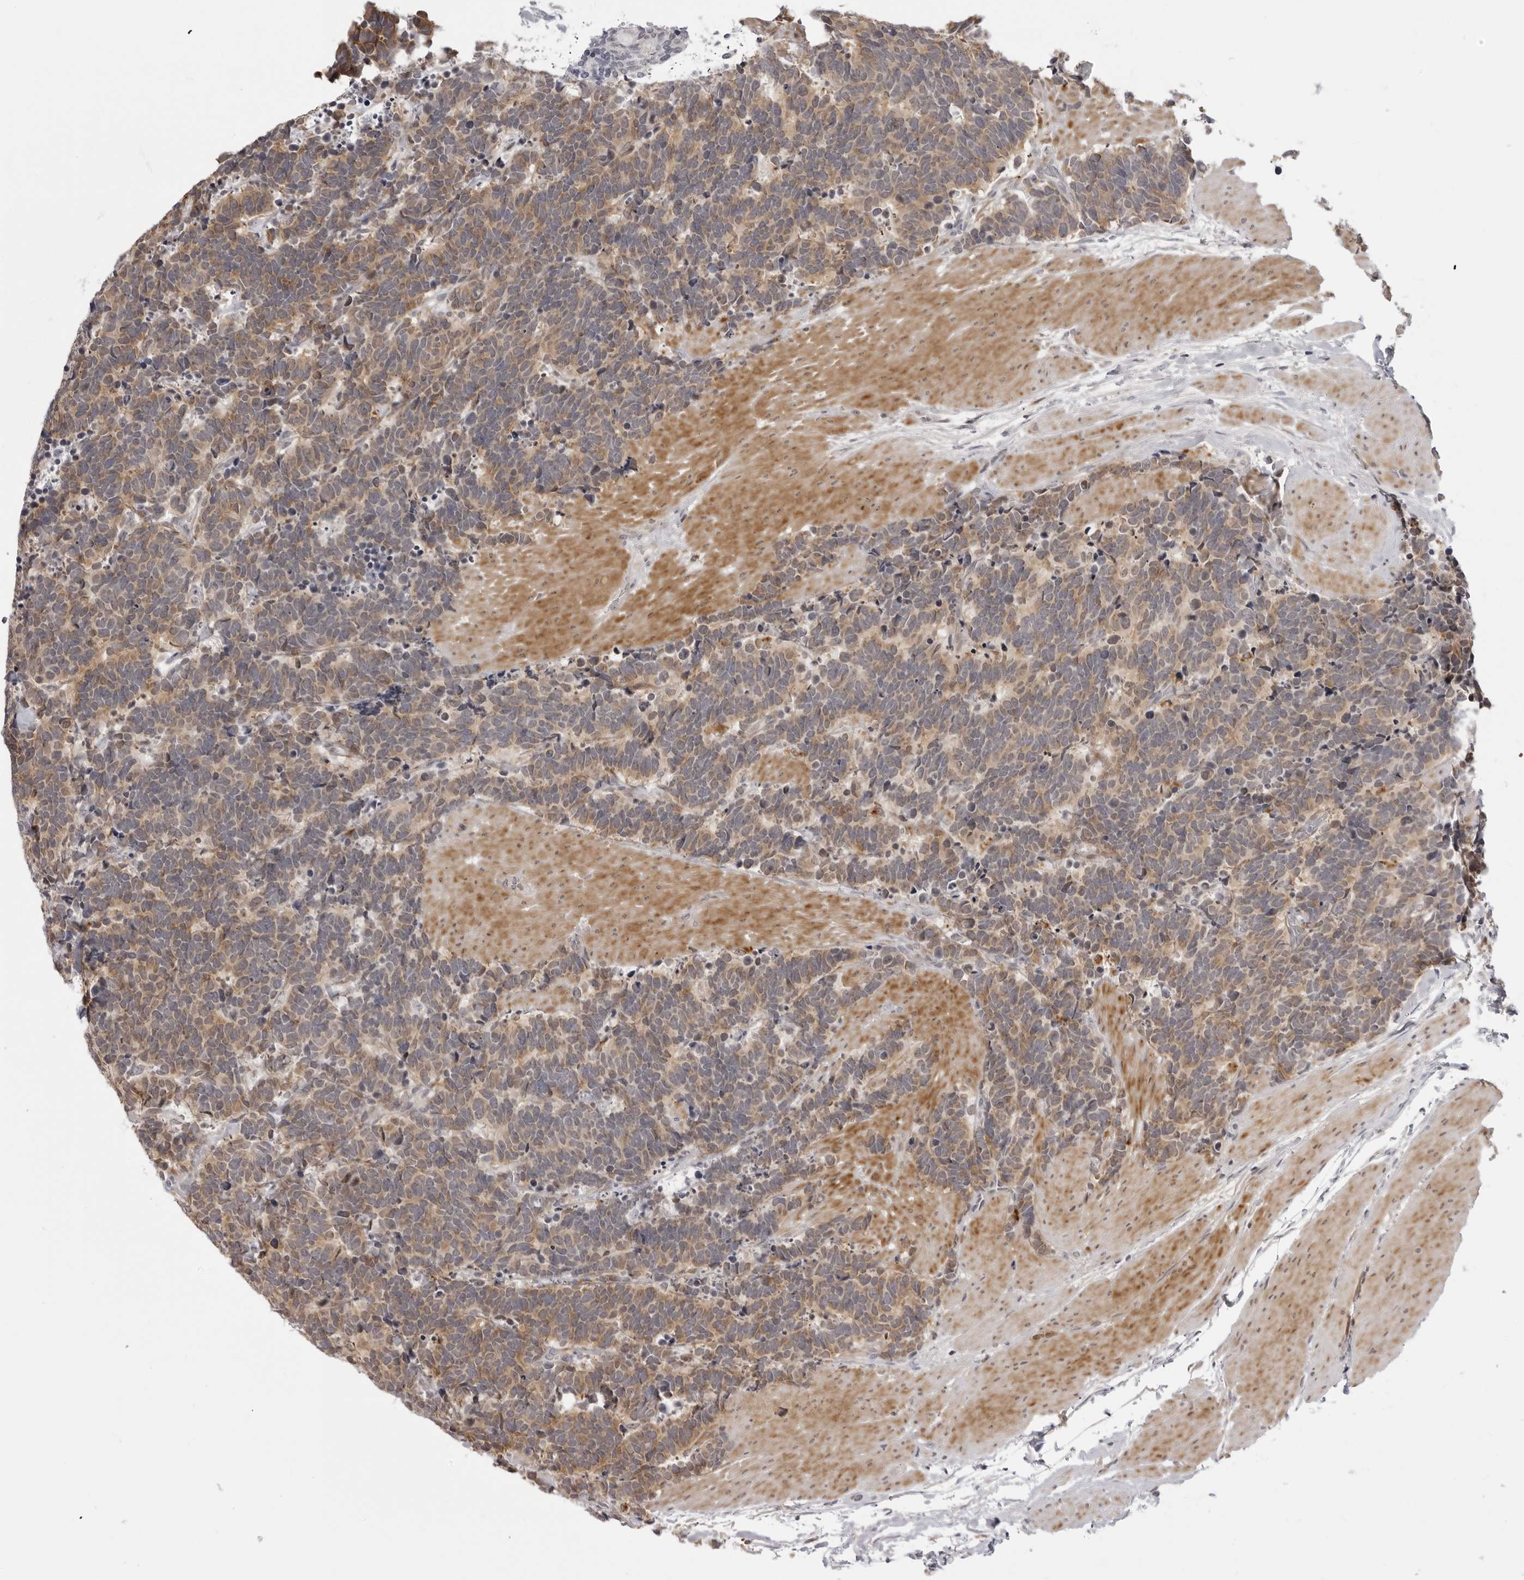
{"staining": {"intensity": "moderate", "quantity": "25%-75%", "location": "cytoplasmic/membranous"}, "tissue": "carcinoid", "cell_type": "Tumor cells", "image_type": "cancer", "snomed": [{"axis": "morphology", "description": "Carcinoma, NOS"}, {"axis": "morphology", "description": "Carcinoid, malignant, NOS"}, {"axis": "topography", "description": "Urinary bladder"}], "caption": "Immunohistochemical staining of human carcinoid demonstrates moderate cytoplasmic/membranous protein positivity in approximately 25%-75% of tumor cells.", "gene": "SUGCT", "patient": {"sex": "male", "age": 57}}